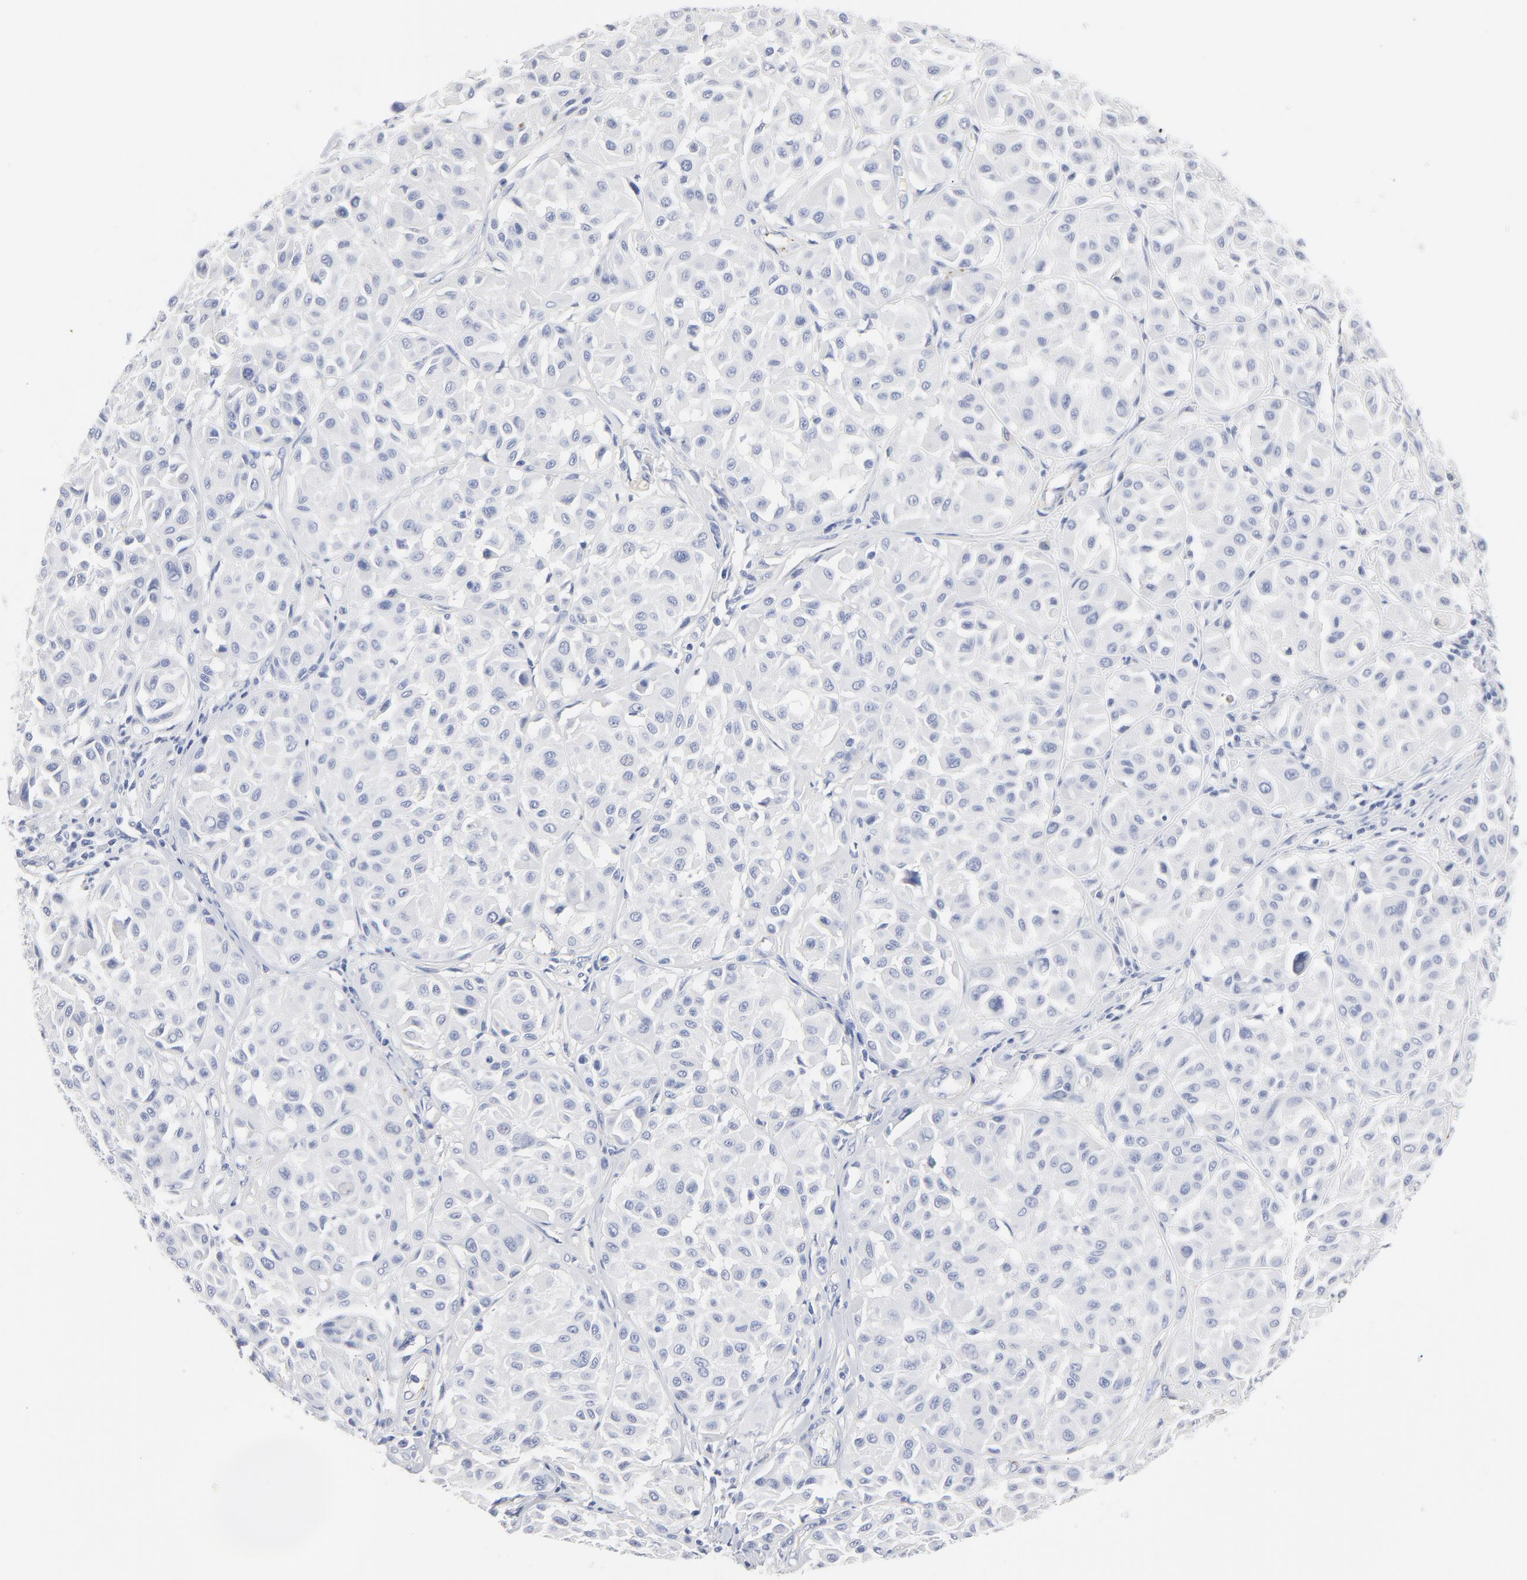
{"staining": {"intensity": "negative", "quantity": "none", "location": "none"}, "tissue": "melanoma", "cell_type": "Tumor cells", "image_type": "cancer", "snomed": [{"axis": "morphology", "description": "Malignant melanoma, Metastatic site"}, {"axis": "topography", "description": "Soft tissue"}], "caption": "Human melanoma stained for a protein using immunohistochemistry reveals no expression in tumor cells.", "gene": "AGTR1", "patient": {"sex": "male", "age": 41}}